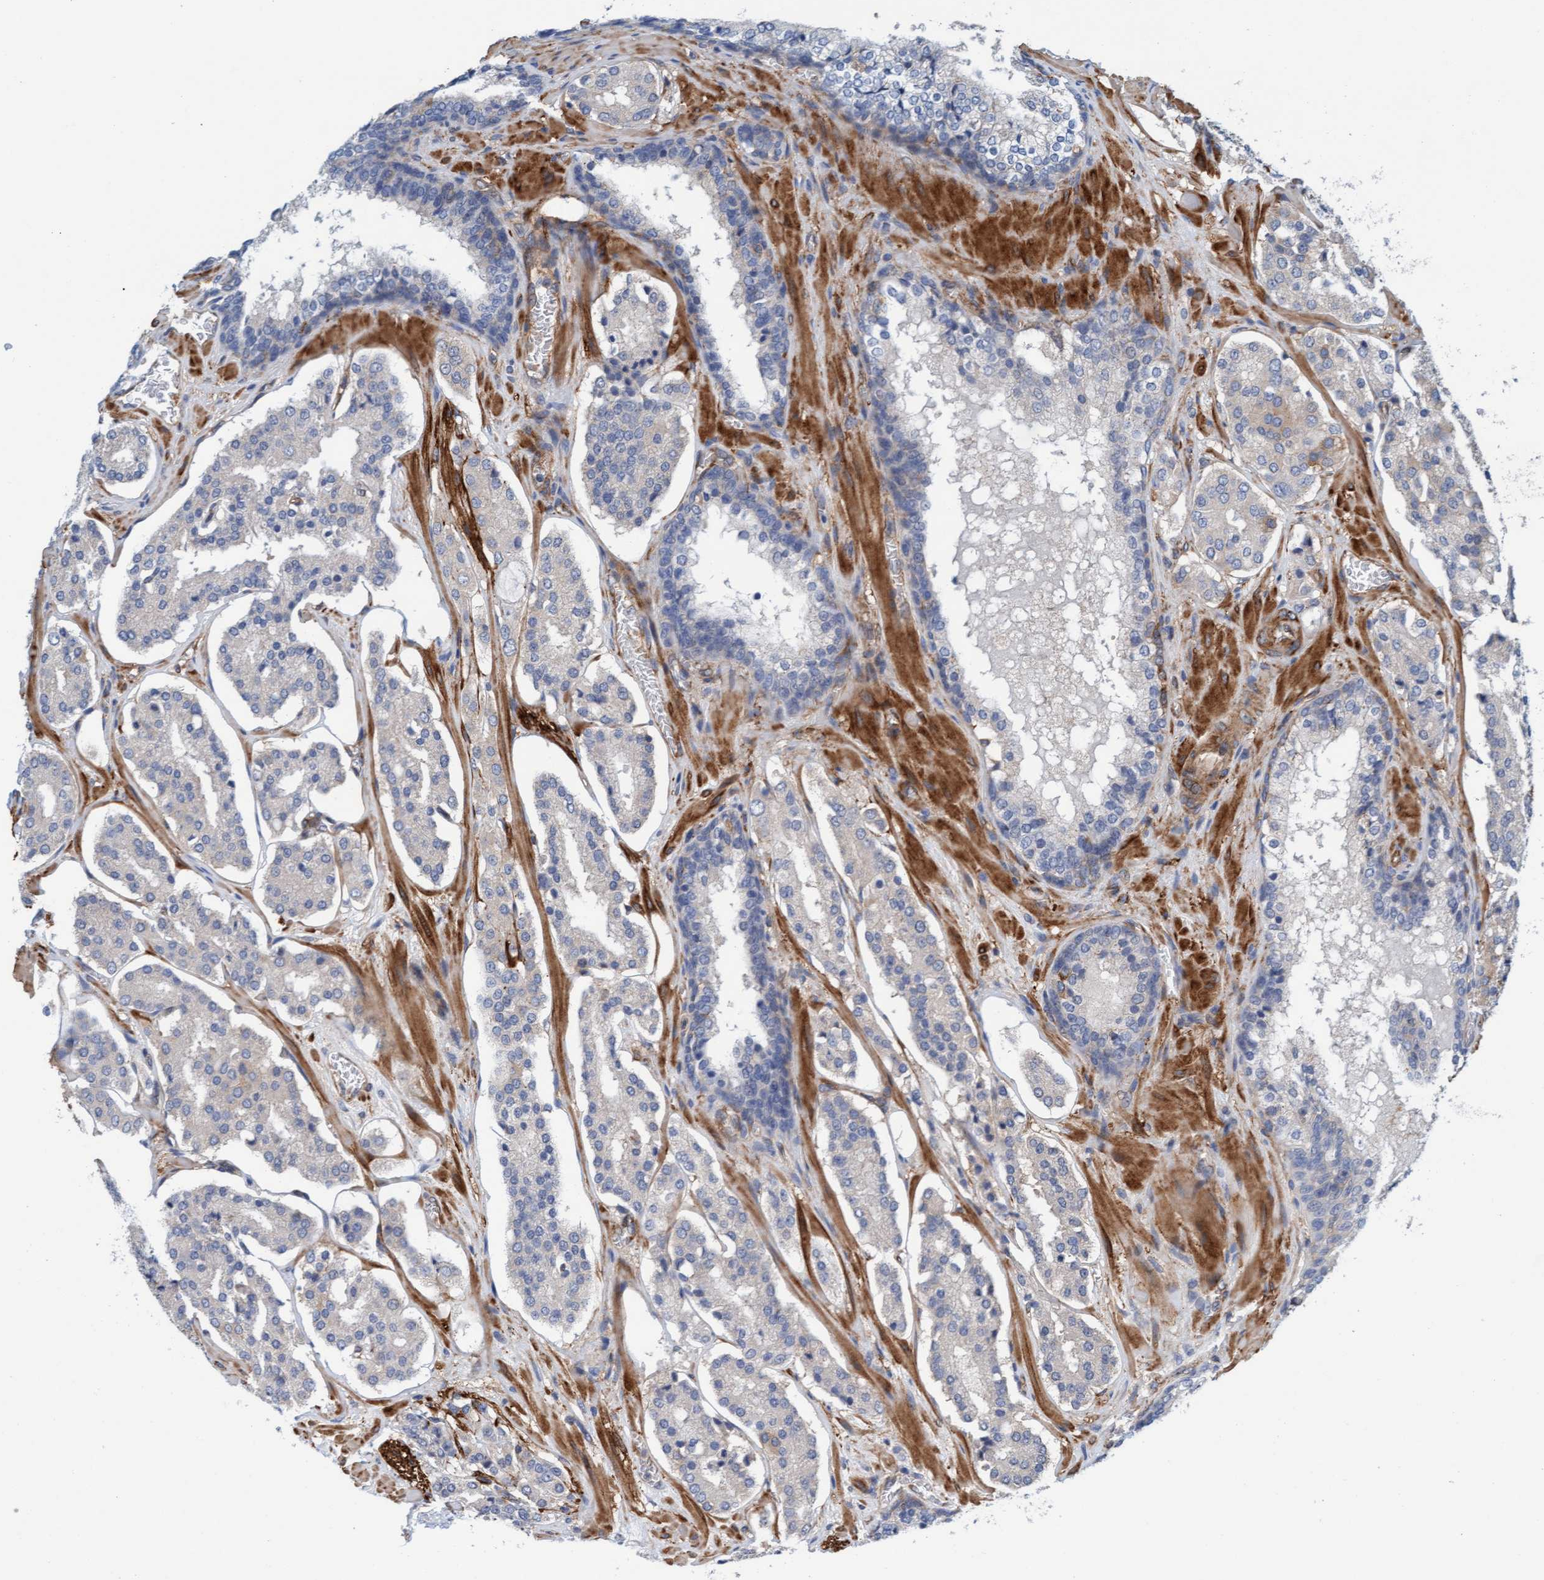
{"staining": {"intensity": "negative", "quantity": "none", "location": "none"}, "tissue": "prostate cancer", "cell_type": "Tumor cells", "image_type": "cancer", "snomed": [{"axis": "morphology", "description": "Adenocarcinoma, High grade"}, {"axis": "topography", "description": "Prostate"}], "caption": "There is no significant expression in tumor cells of prostate adenocarcinoma (high-grade).", "gene": "FMNL3", "patient": {"sex": "male", "age": 60}}